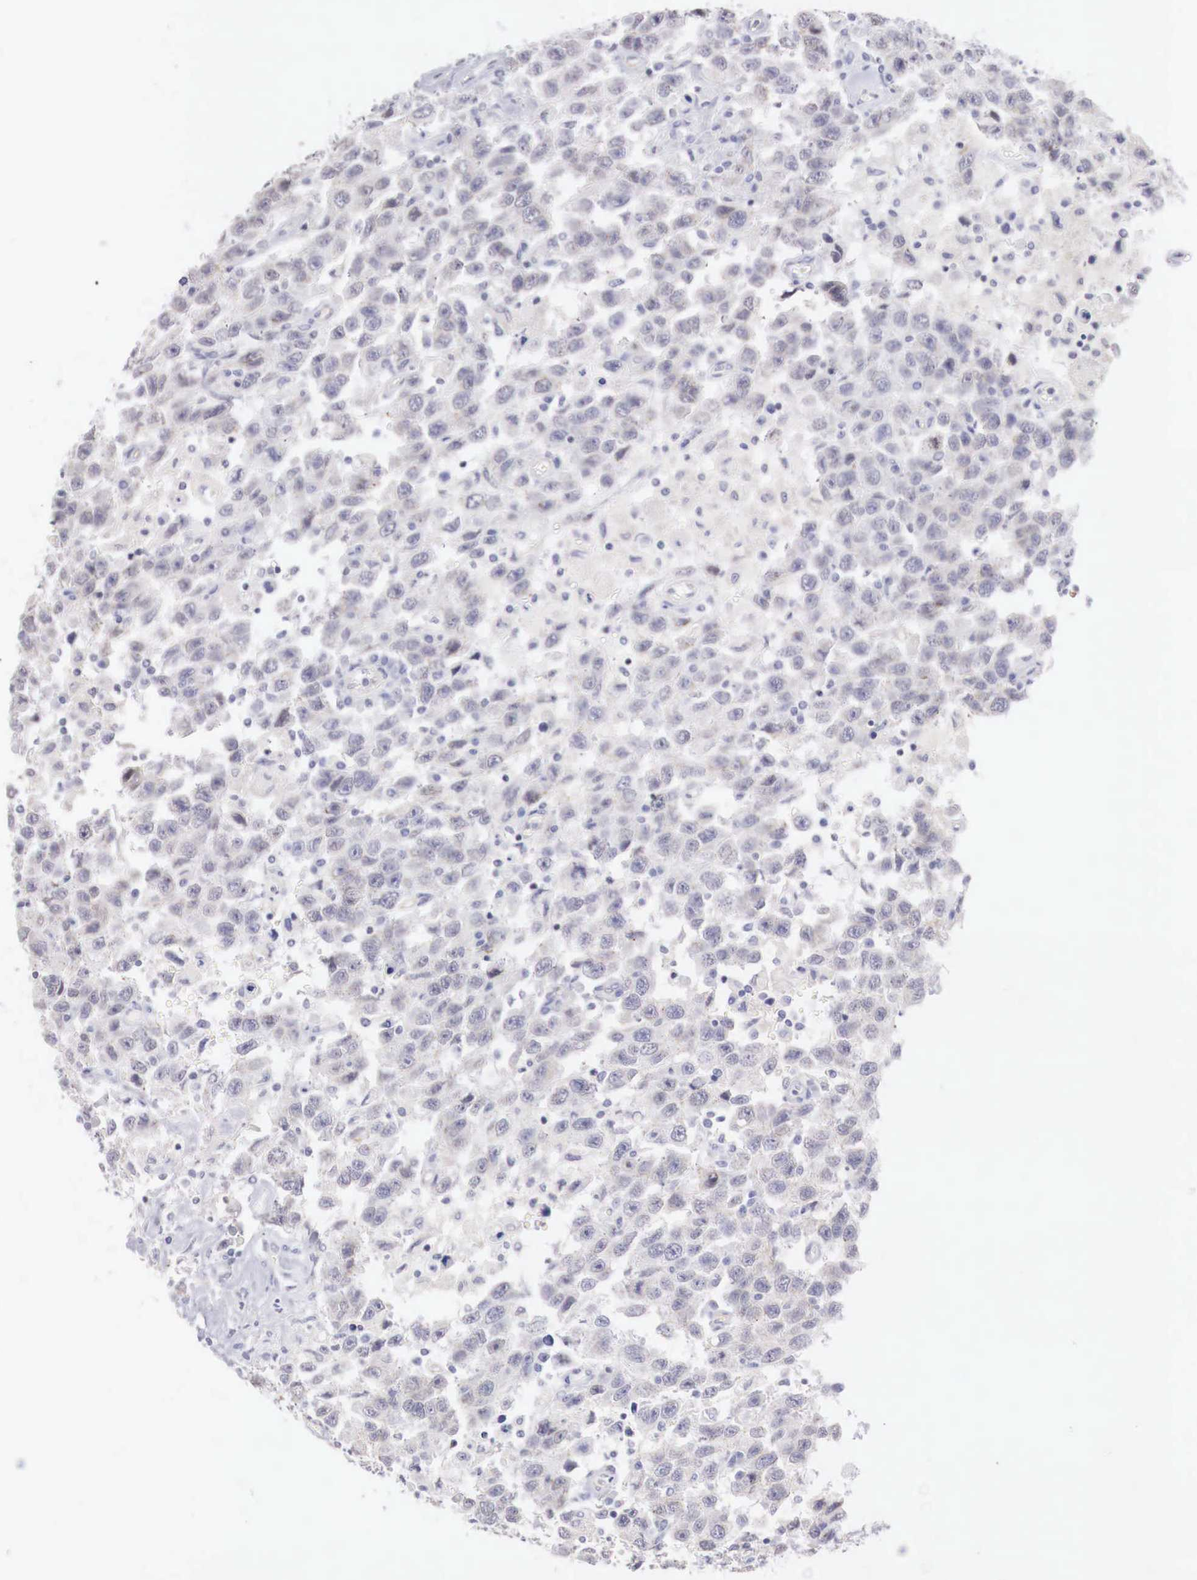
{"staining": {"intensity": "negative", "quantity": "none", "location": "none"}, "tissue": "testis cancer", "cell_type": "Tumor cells", "image_type": "cancer", "snomed": [{"axis": "morphology", "description": "Seminoma, NOS"}, {"axis": "topography", "description": "Testis"}], "caption": "IHC of seminoma (testis) shows no expression in tumor cells.", "gene": "TRIM13", "patient": {"sex": "male", "age": 41}}